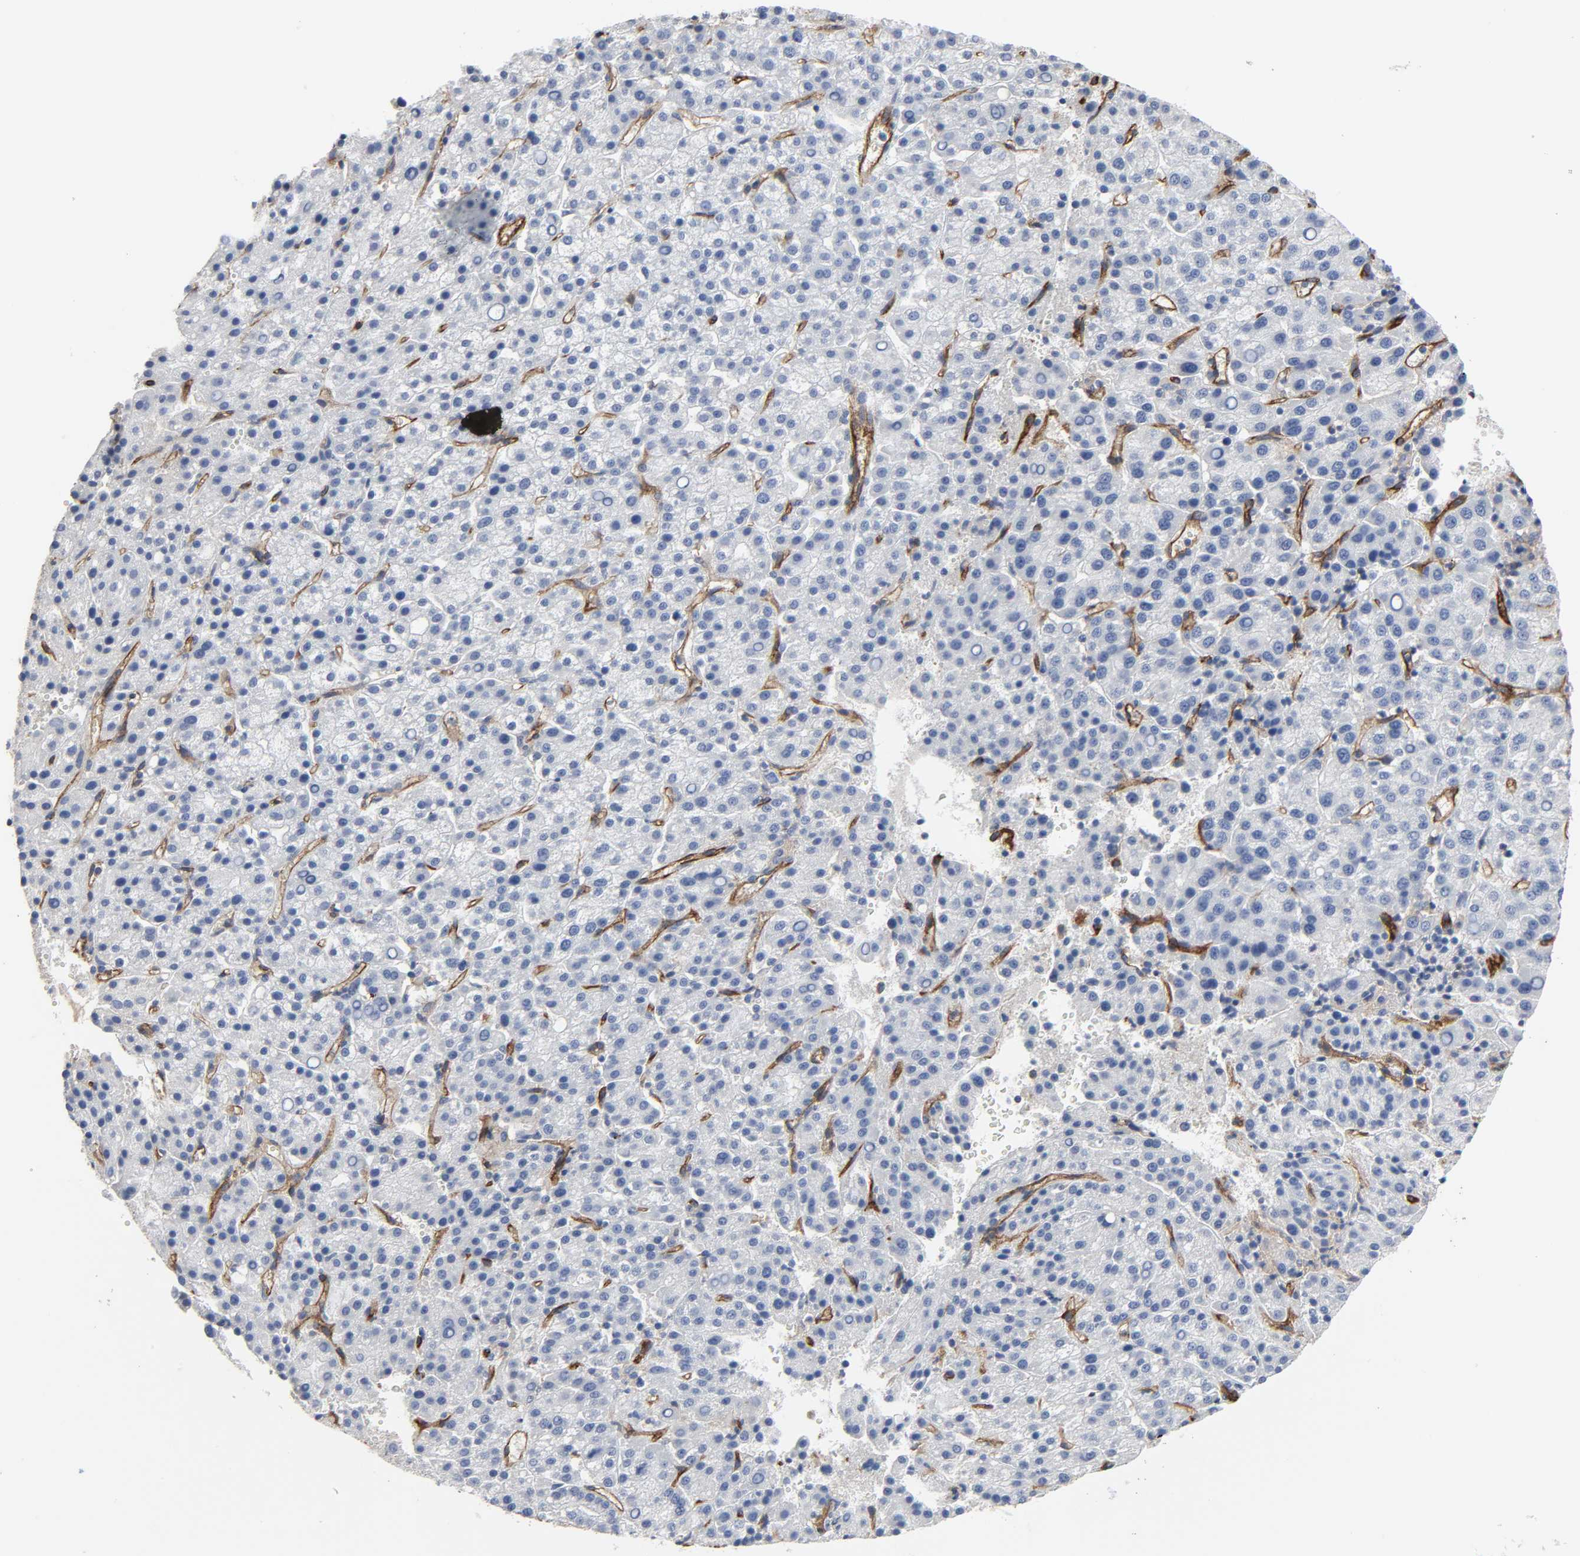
{"staining": {"intensity": "negative", "quantity": "none", "location": "none"}, "tissue": "liver cancer", "cell_type": "Tumor cells", "image_type": "cancer", "snomed": [{"axis": "morphology", "description": "Carcinoma, Hepatocellular, NOS"}, {"axis": "topography", "description": "Liver"}], "caption": "Immunohistochemistry photomicrograph of neoplastic tissue: liver hepatocellular carcinoma stained with DAB demonstrates no significant protein expression in tumor cells. Brightfield microscopy of immunohistochemistry stained with DAB (3,3'-diaminobenzidine) (brown) and hematoxylin (blue), captured at high magnification.", "gene": "PECAM1", "patient": {"sex": "female", "age": 58}}